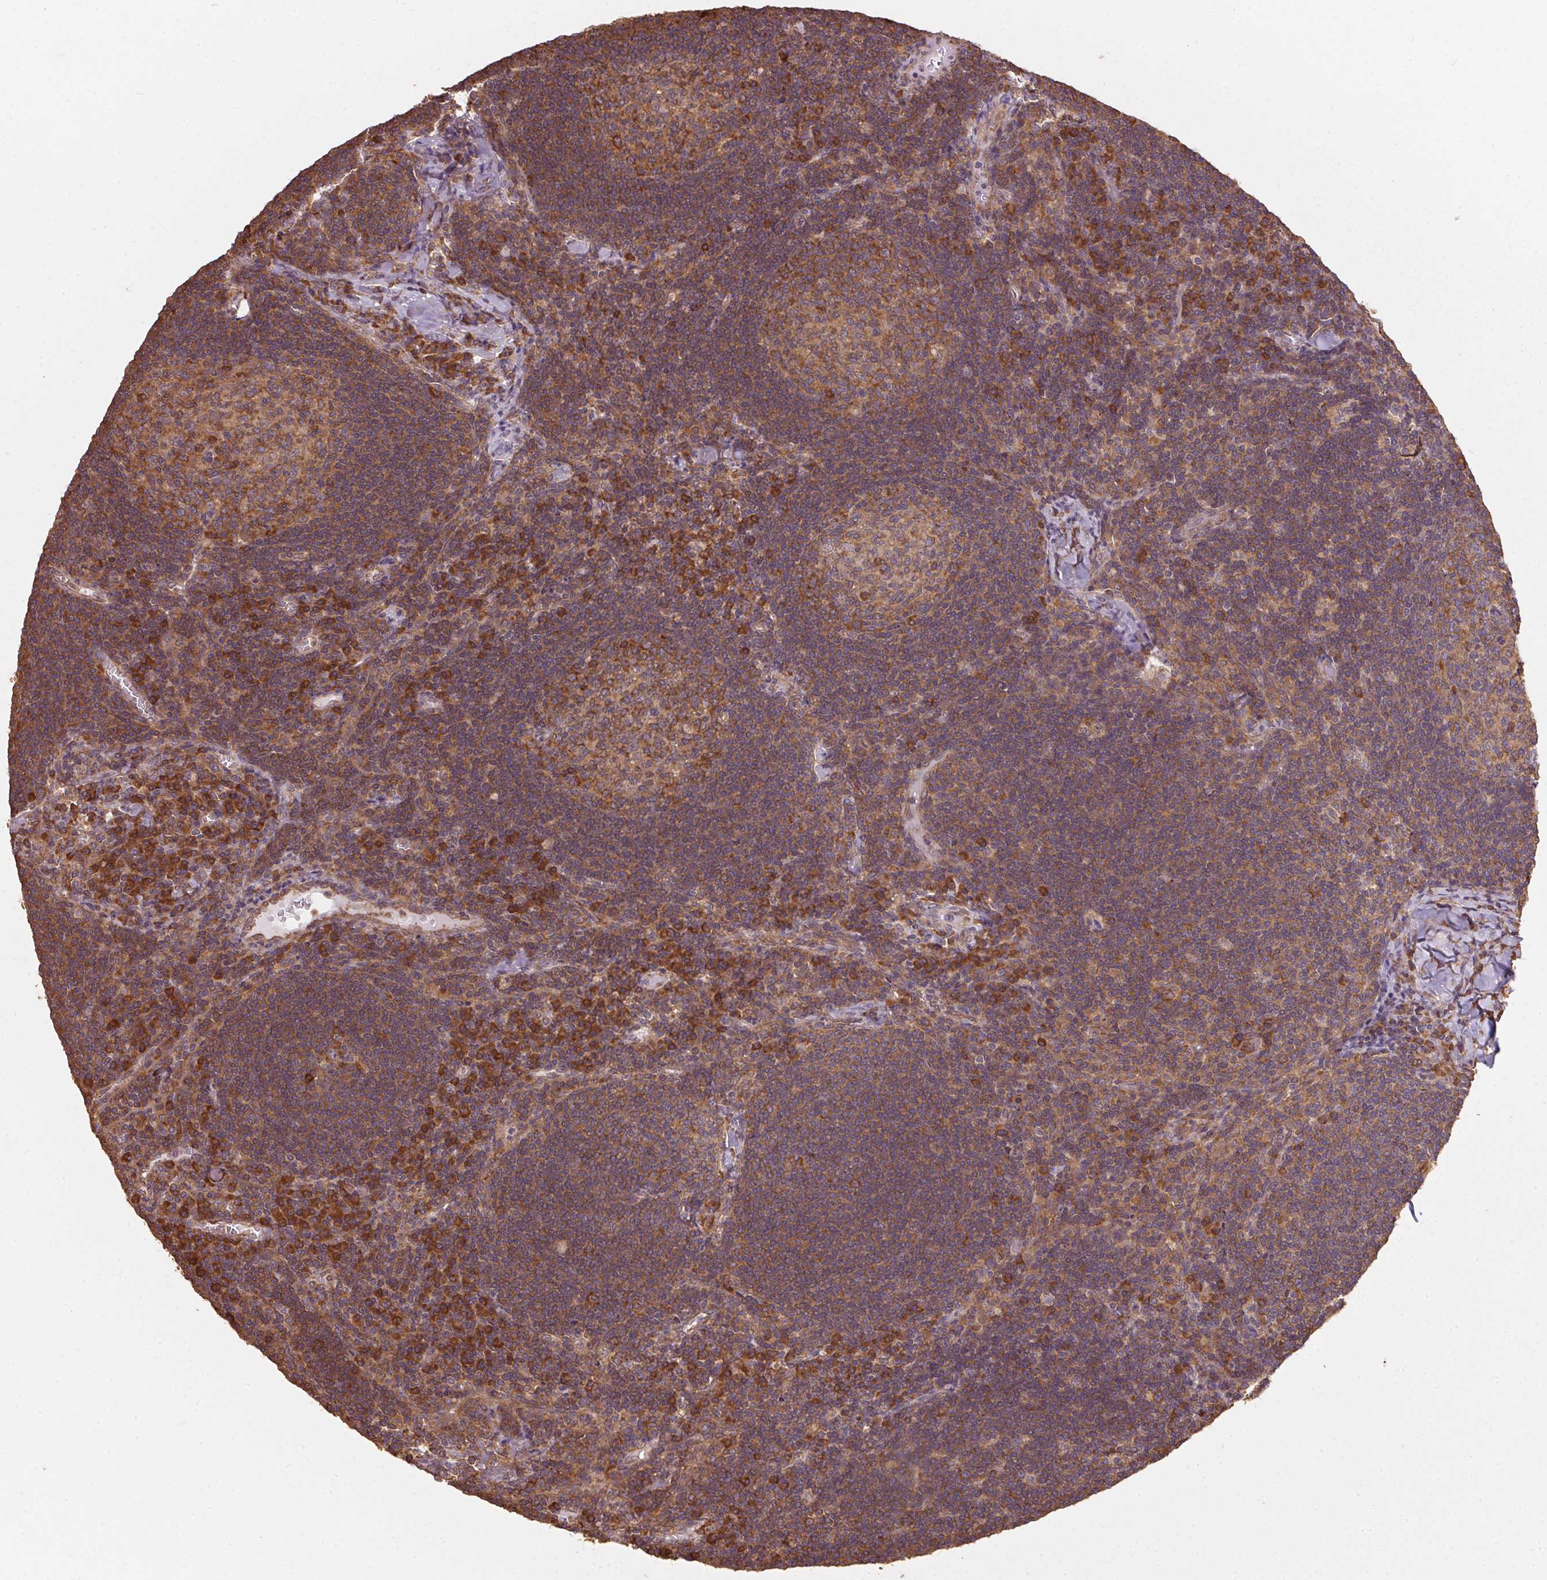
{"staining": {"intensity": "moderate", "quantity": ">75%", "location": "cytoplasmic/membranous"}, "tissue": "lymph node", "cell_type": "Germinal center cells", "image_type": "normal", "snomed": [{"axis": "morphology", "description": "Normal tissue, NOS"}, {"axis": "topography", "description": "Lymph node"}], "caption": "Immunohistochemistry (IHC) micrograph of benign lymph node stained for a protein (brown), which demonstrates medium levels of moderate cytoplasmic/membranous staining in about >75% of germinal center cells.", "gene": "EIF2S1", "patient": {"sex": "male", "age": 67}}